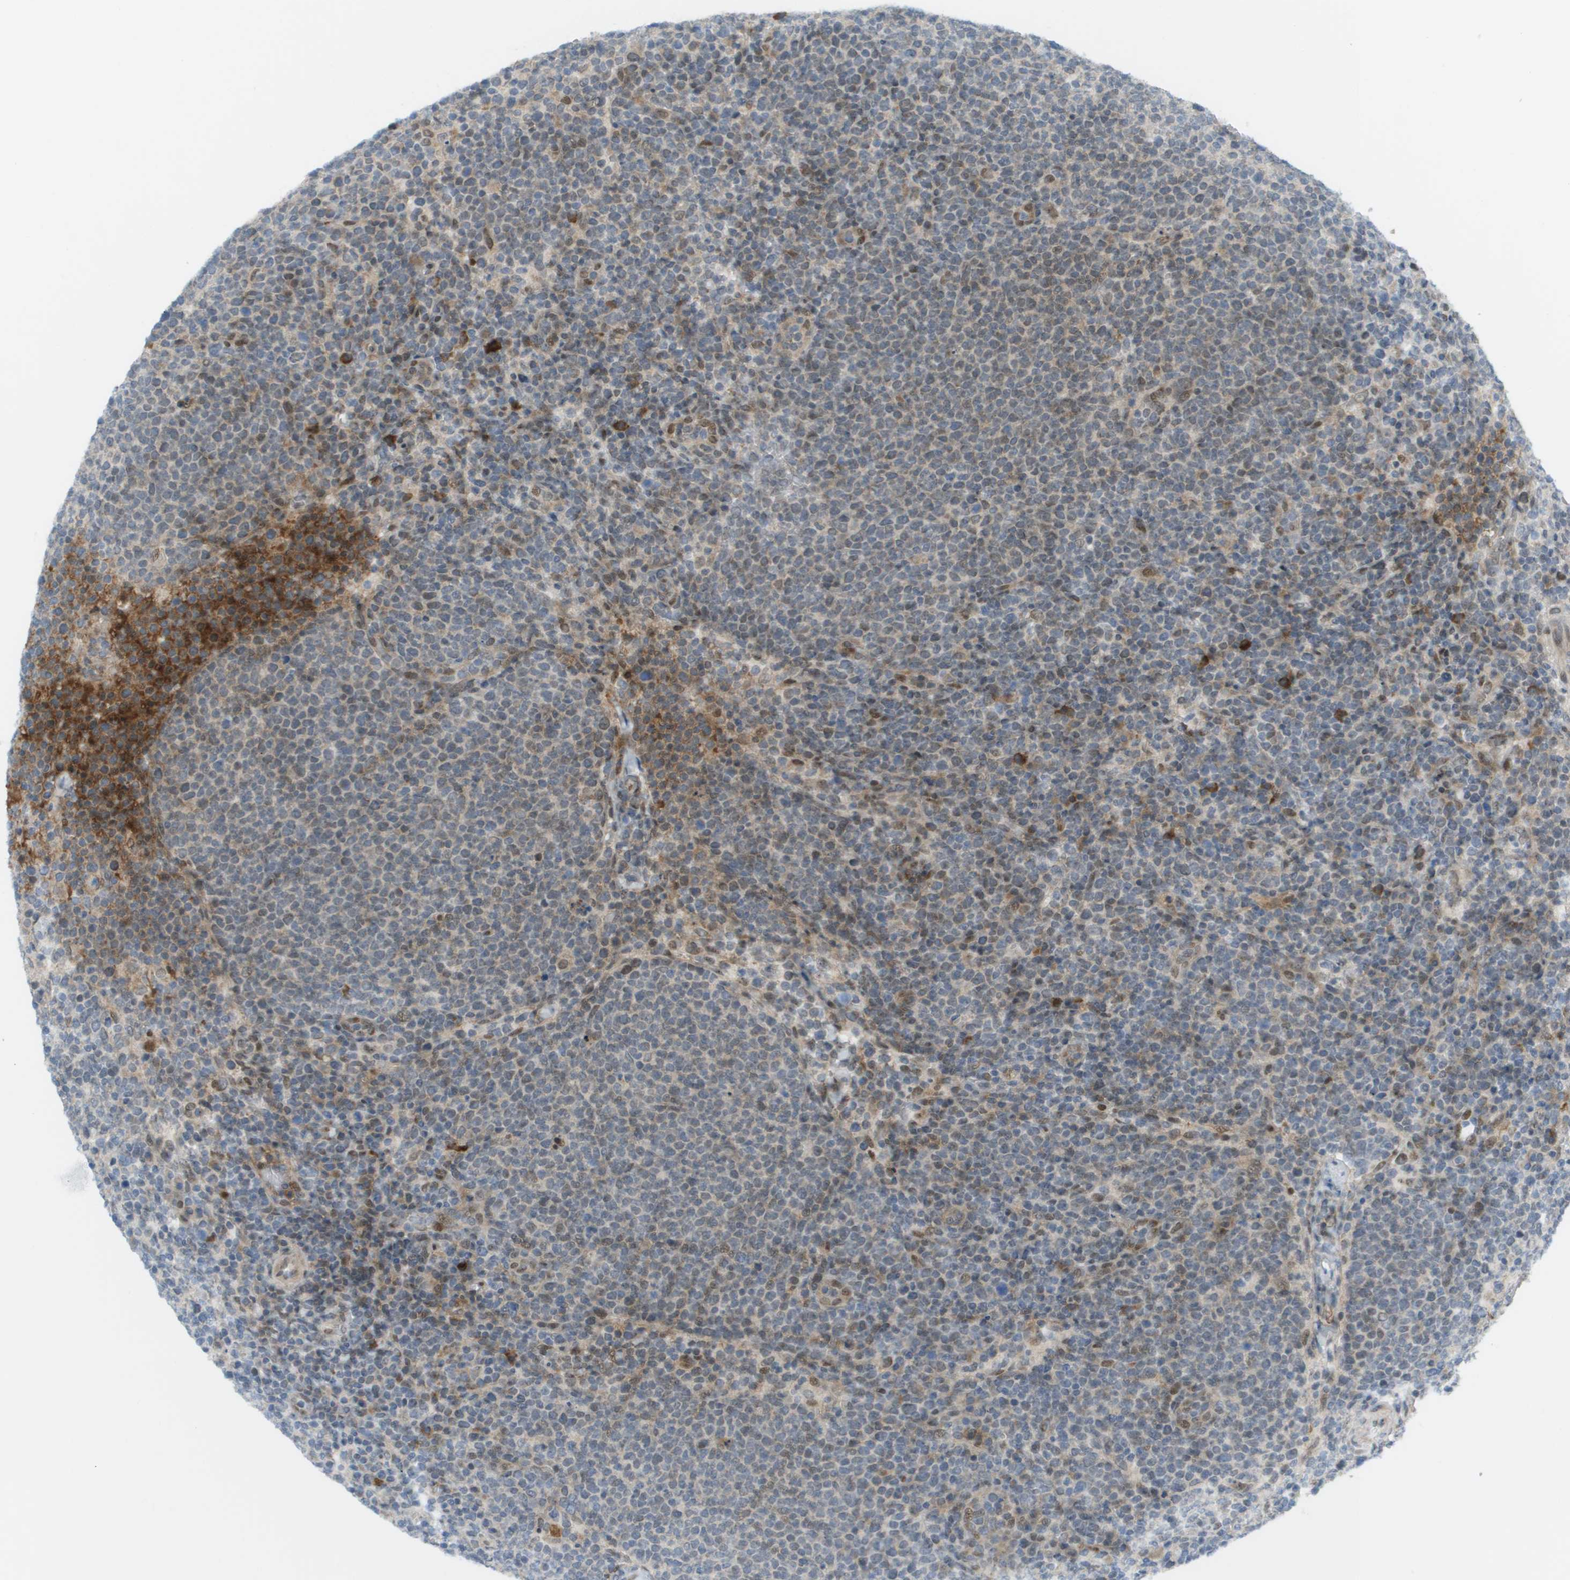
{"staining": {"intensity": "moderate", "quantity": "<25%", "location": "nuclear"}, "tissue": "lymphoma", "cell_type": "Tumor cells", "image_type": "cancer", "snomed": [{"axis": "morphology", "description": "Malignant lymphoma, non-Hodgkin's type, High grade"}, {"axis": "topography", "description": "Lymph node"}], "caption": "Brown immunohistochemical staining in high-grade malignant lymphoma, non-Hodgkin's type displays moderate nuclear positivity in approximately <25% of tumor cells.", "gene": "CACNB4", "patient": {"sex": "male", "age": 61}}